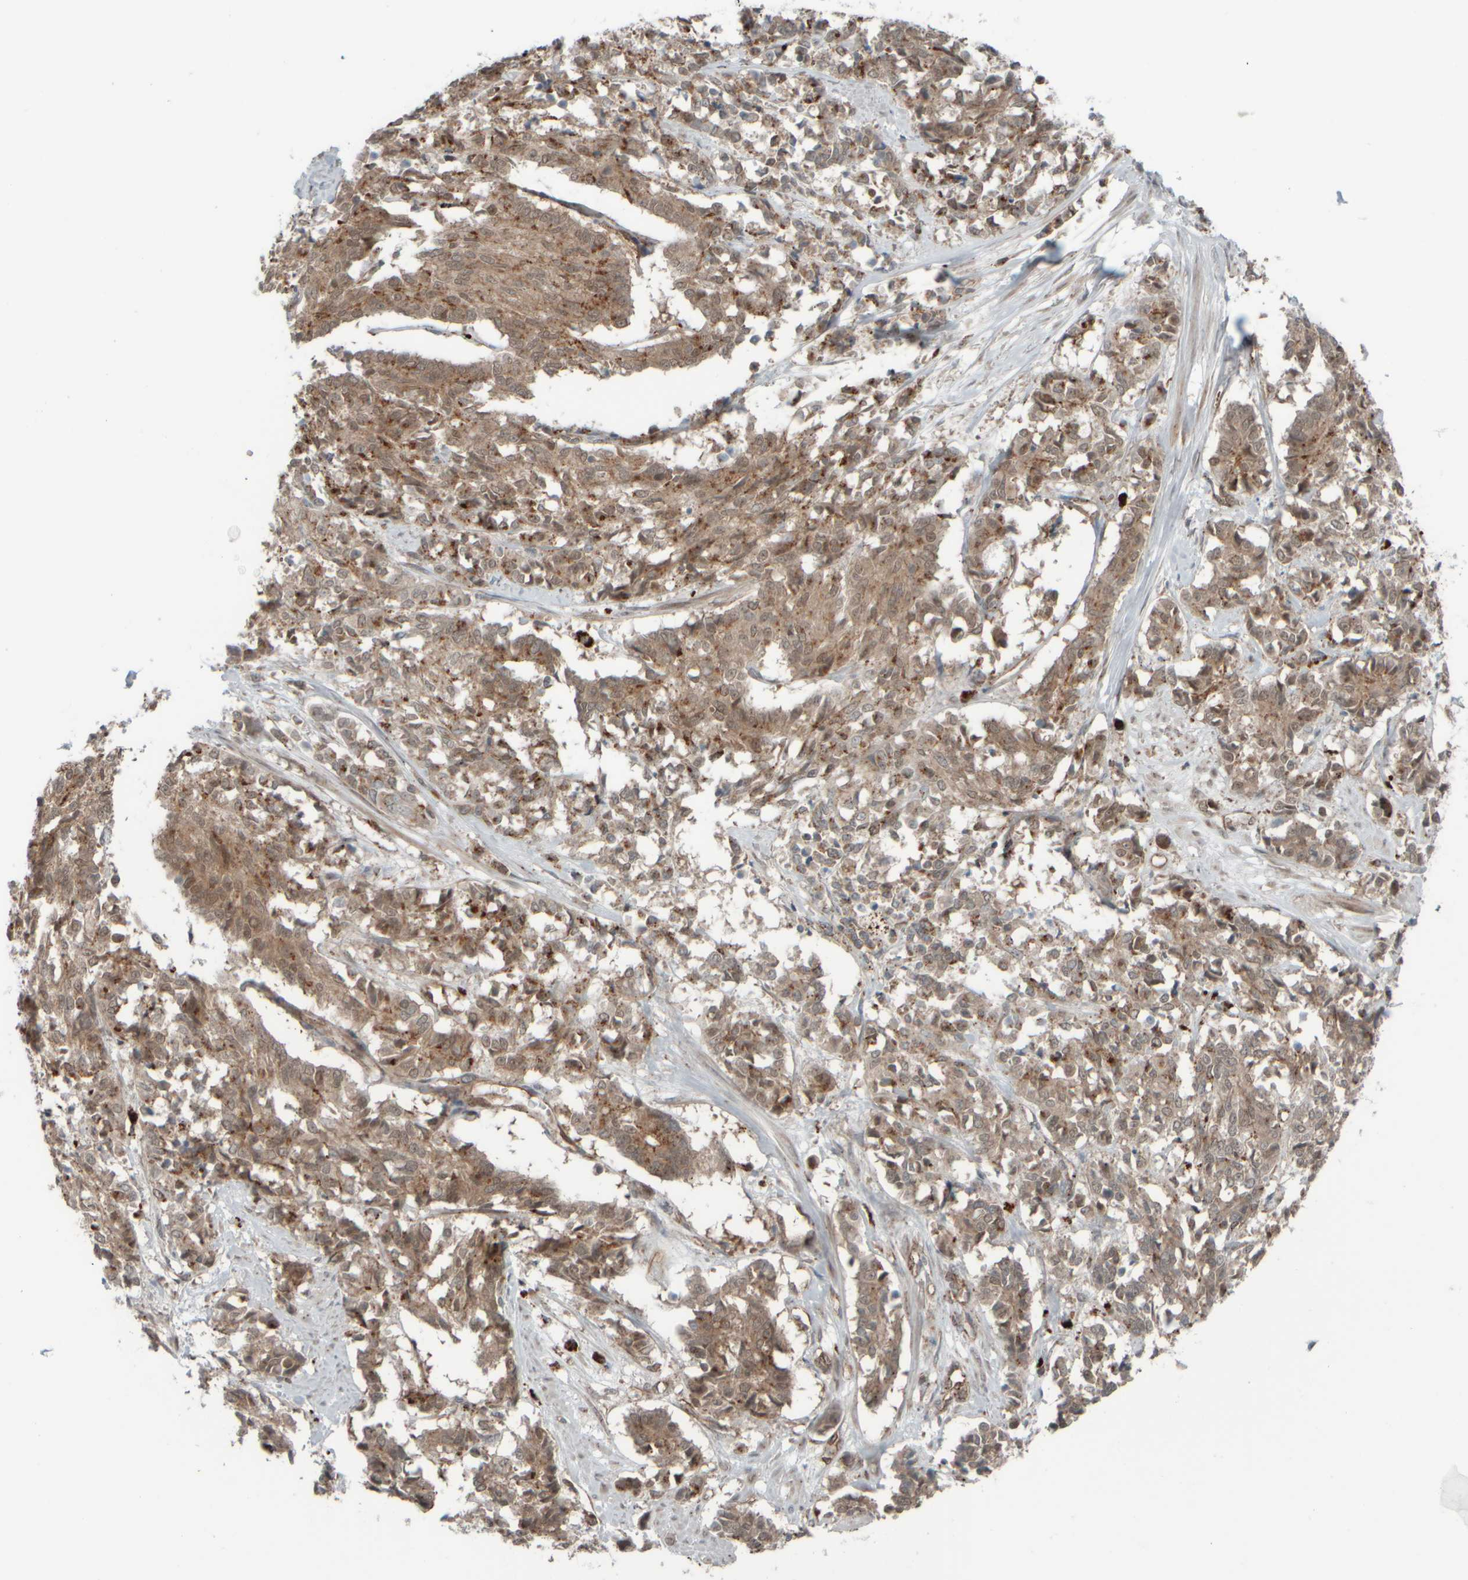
{"staining": {"intensity": "moderate", "quantity": ">75%", "location": "cytoplasmic/membranous"}, "tissue": "cervical cancer", "cell_type": "Tumor cells", "image_type": "cancer", "snomed": [{"axis": "morphology", "description": "Squamous cell carcinoma, NOS"}, {"axis": "topography", "description": "Cervix"}], "caption": "Protein expression by IHC demonstrates moderate cytoplasmic/membranous expression in about >75% of tumor cells in cervical cancer (squamous cell carcinoma). (Stains: DAB in brown, nuclei in blue, Microscopy: brightfield microscopy at high magnification).", "gene": "GIGYF1", "patient": {"sex": "female", "age": 35}}